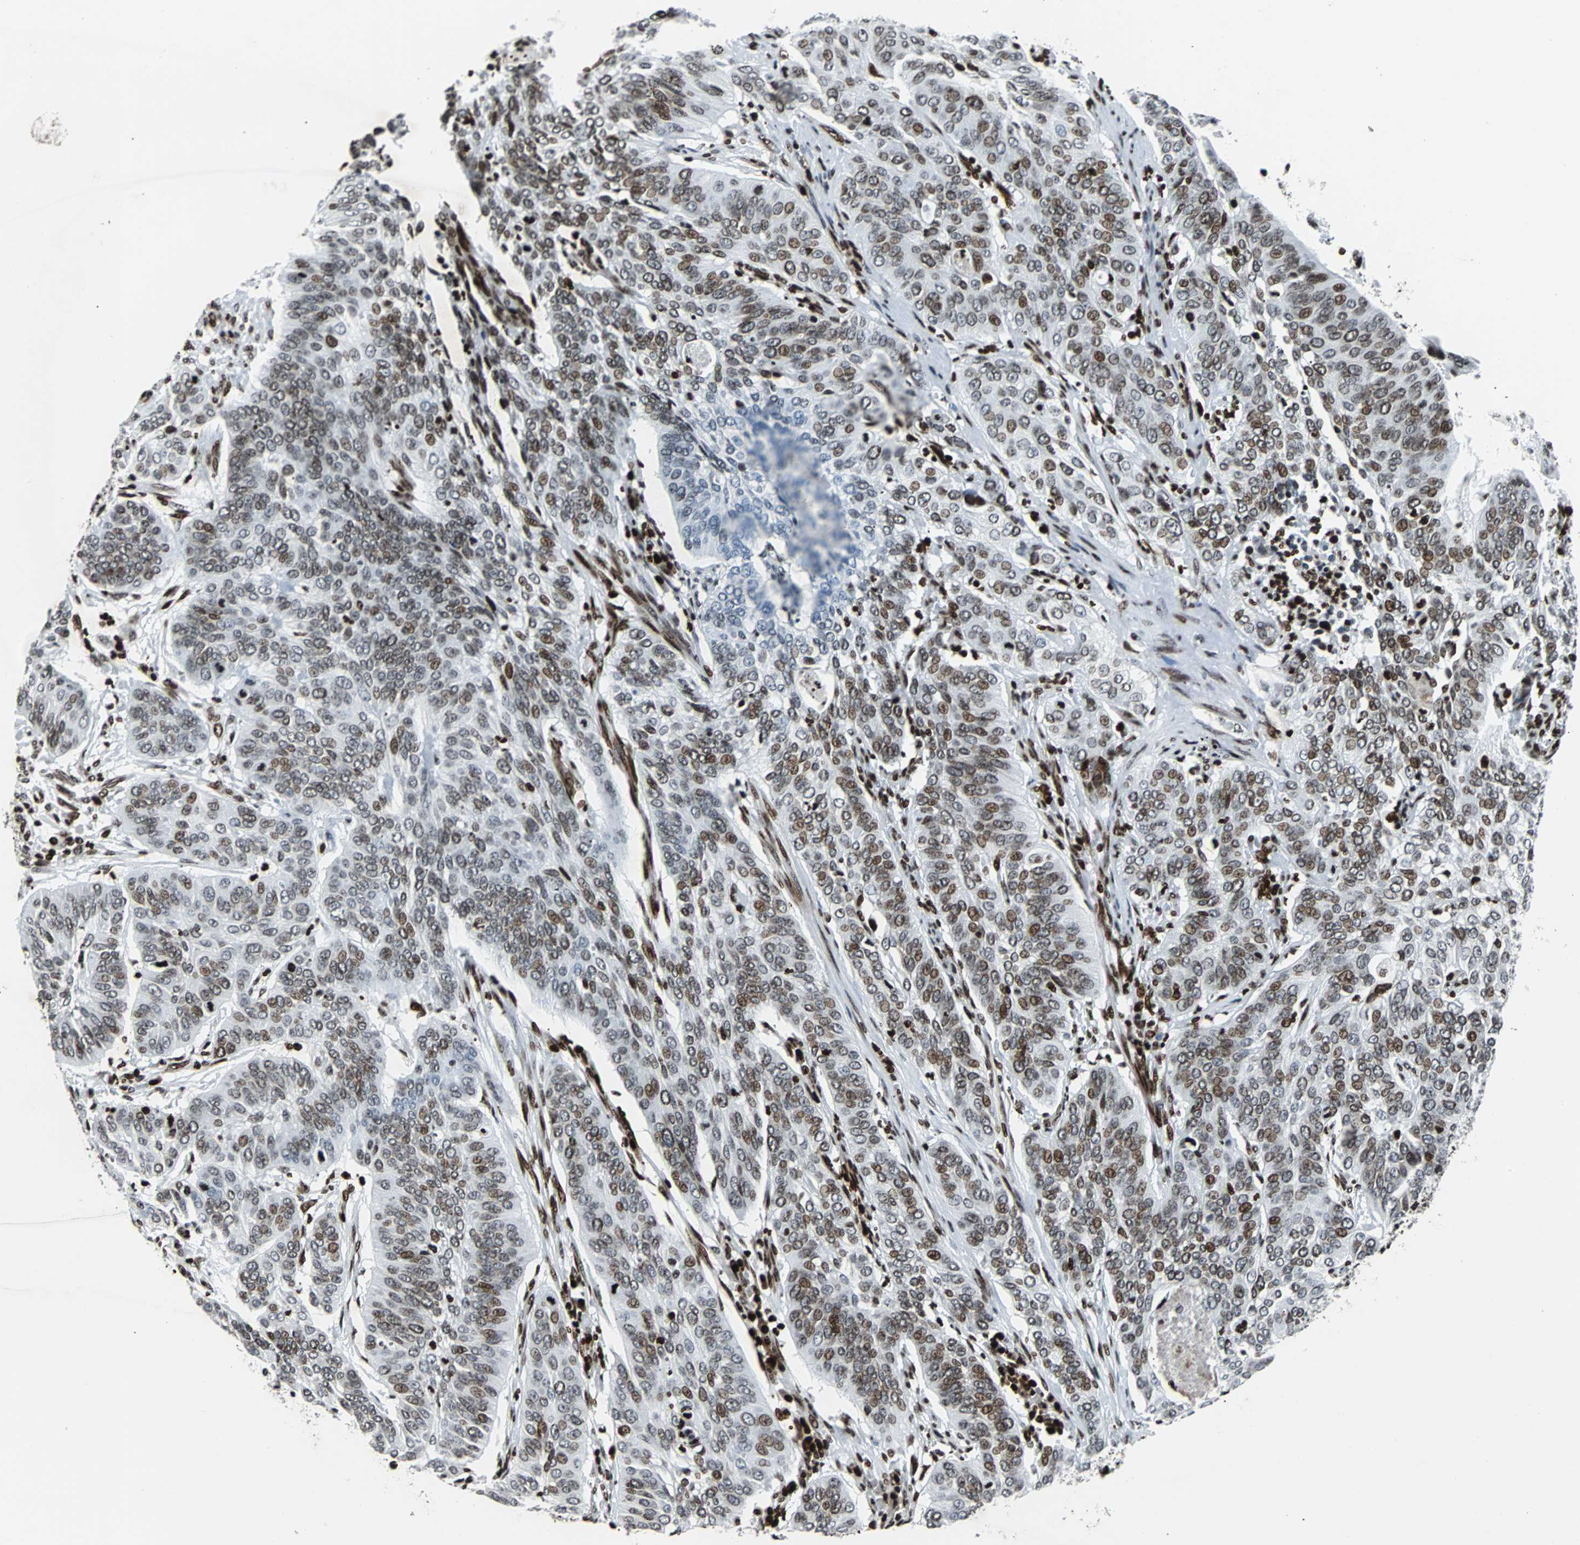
{"staining": {"intensity": "moderate", "quantity": "25%-75%", "location": "nuclear"}, "tissue": "cervical cancer", "cell_type": "Tumor cells", "image_type": "cancer", "snomed": [{"axis": "morphology", "description": "Squamous cell carcinoma, NOS"}, {"axis": "topography", "description": "Cervix"}], "caption": "The immunohistochemical stain highlights moderate nuclear staining in tumor cells of cervical squamous cell carcinoma tissue. (DAB = brown stain, brightfield microscopy at high magnification).", "gene": "ZNF131", "patient": {"sex": "female", "age": 39}}